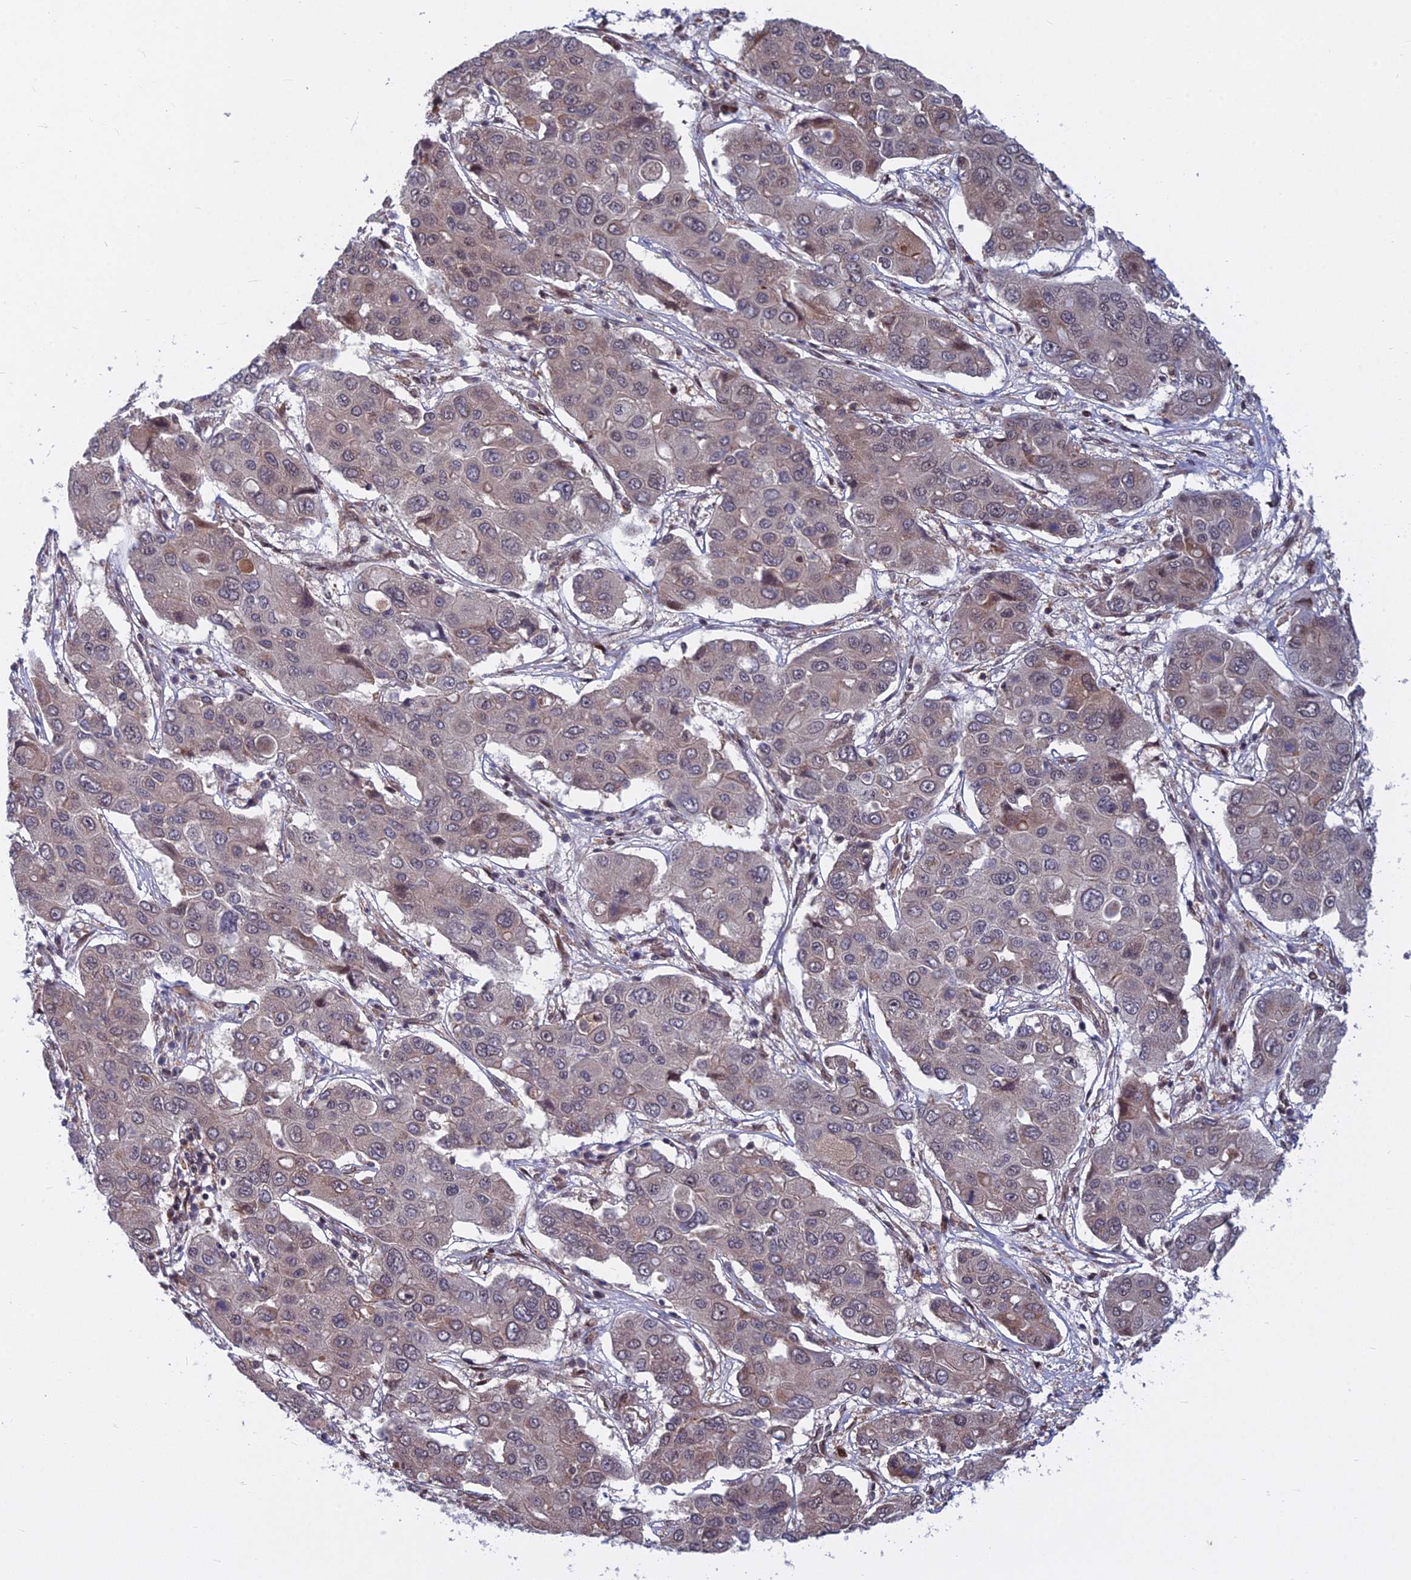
{"staining": {"intensity": "weak", "quantity": "<25%", "location": "cytoplasmic/membranous"}, "tissue": "liver cancer", "cell_type": "Tumor cells", "image_type": "cancer", "snomed": [{"axis": "morphology", "description": "Cholangiocarcinoma"}, {"axis": "topography", "description": "Liver"}], "caption": "Photomicrograph shows no significant protein expression in tumor cells of liver cancer (cholangiocarcinoma). (Stains: DAB (3,3'-diaminobenzidine) immunohistochemistry with hematoxylin counter stain, Microscopy: brightfield microscopy at high magnification).", "gene": "COMMD2", "patient": {"sex": "male", "age": 67}}